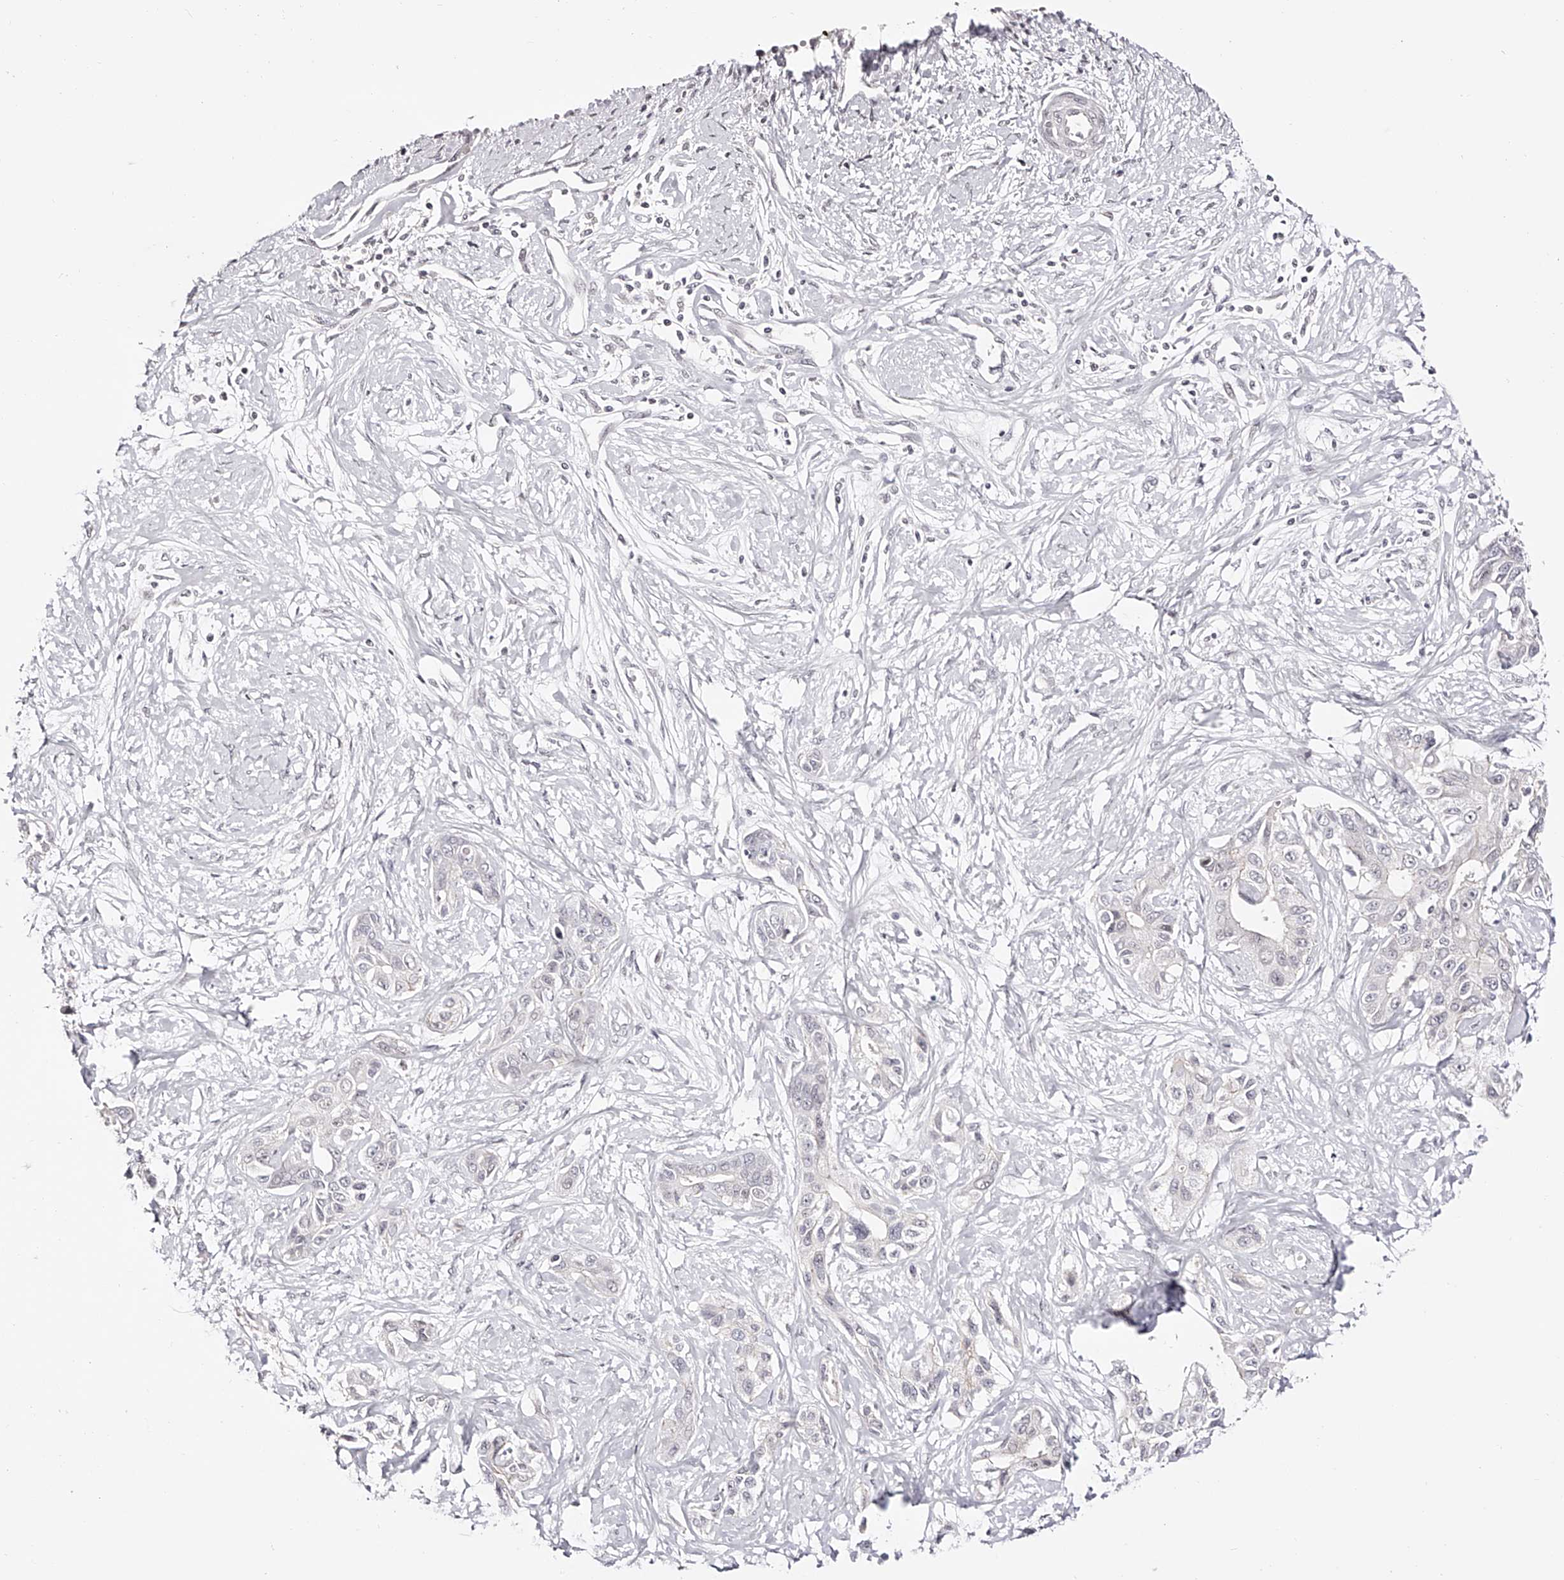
{"staining": {"intensity": "negative", "quantity": "none", "location": "none"}, "tissue": "liver cancer", "cell_type": "Tumor cells", "image_type": "cancer", "snomed": [{"axis": "morphology", "description": "Cholangiocarcinoma"}, {"axis": "topography", "description": "Liver"}], "caption": "High magnification brightfield microscopy of liver cholangiocarcinoma stained with DAB (brown) and counterstained with hematoxylin (blue): tumor cells show no significant expression. (DAB (3,3'-diaminobenzidine) immunohistochemistry (IHC) visualized using brightfield microscopy, high magnification).", "gene": "USF3", "patient": {"sex": "male", "age": 59}}